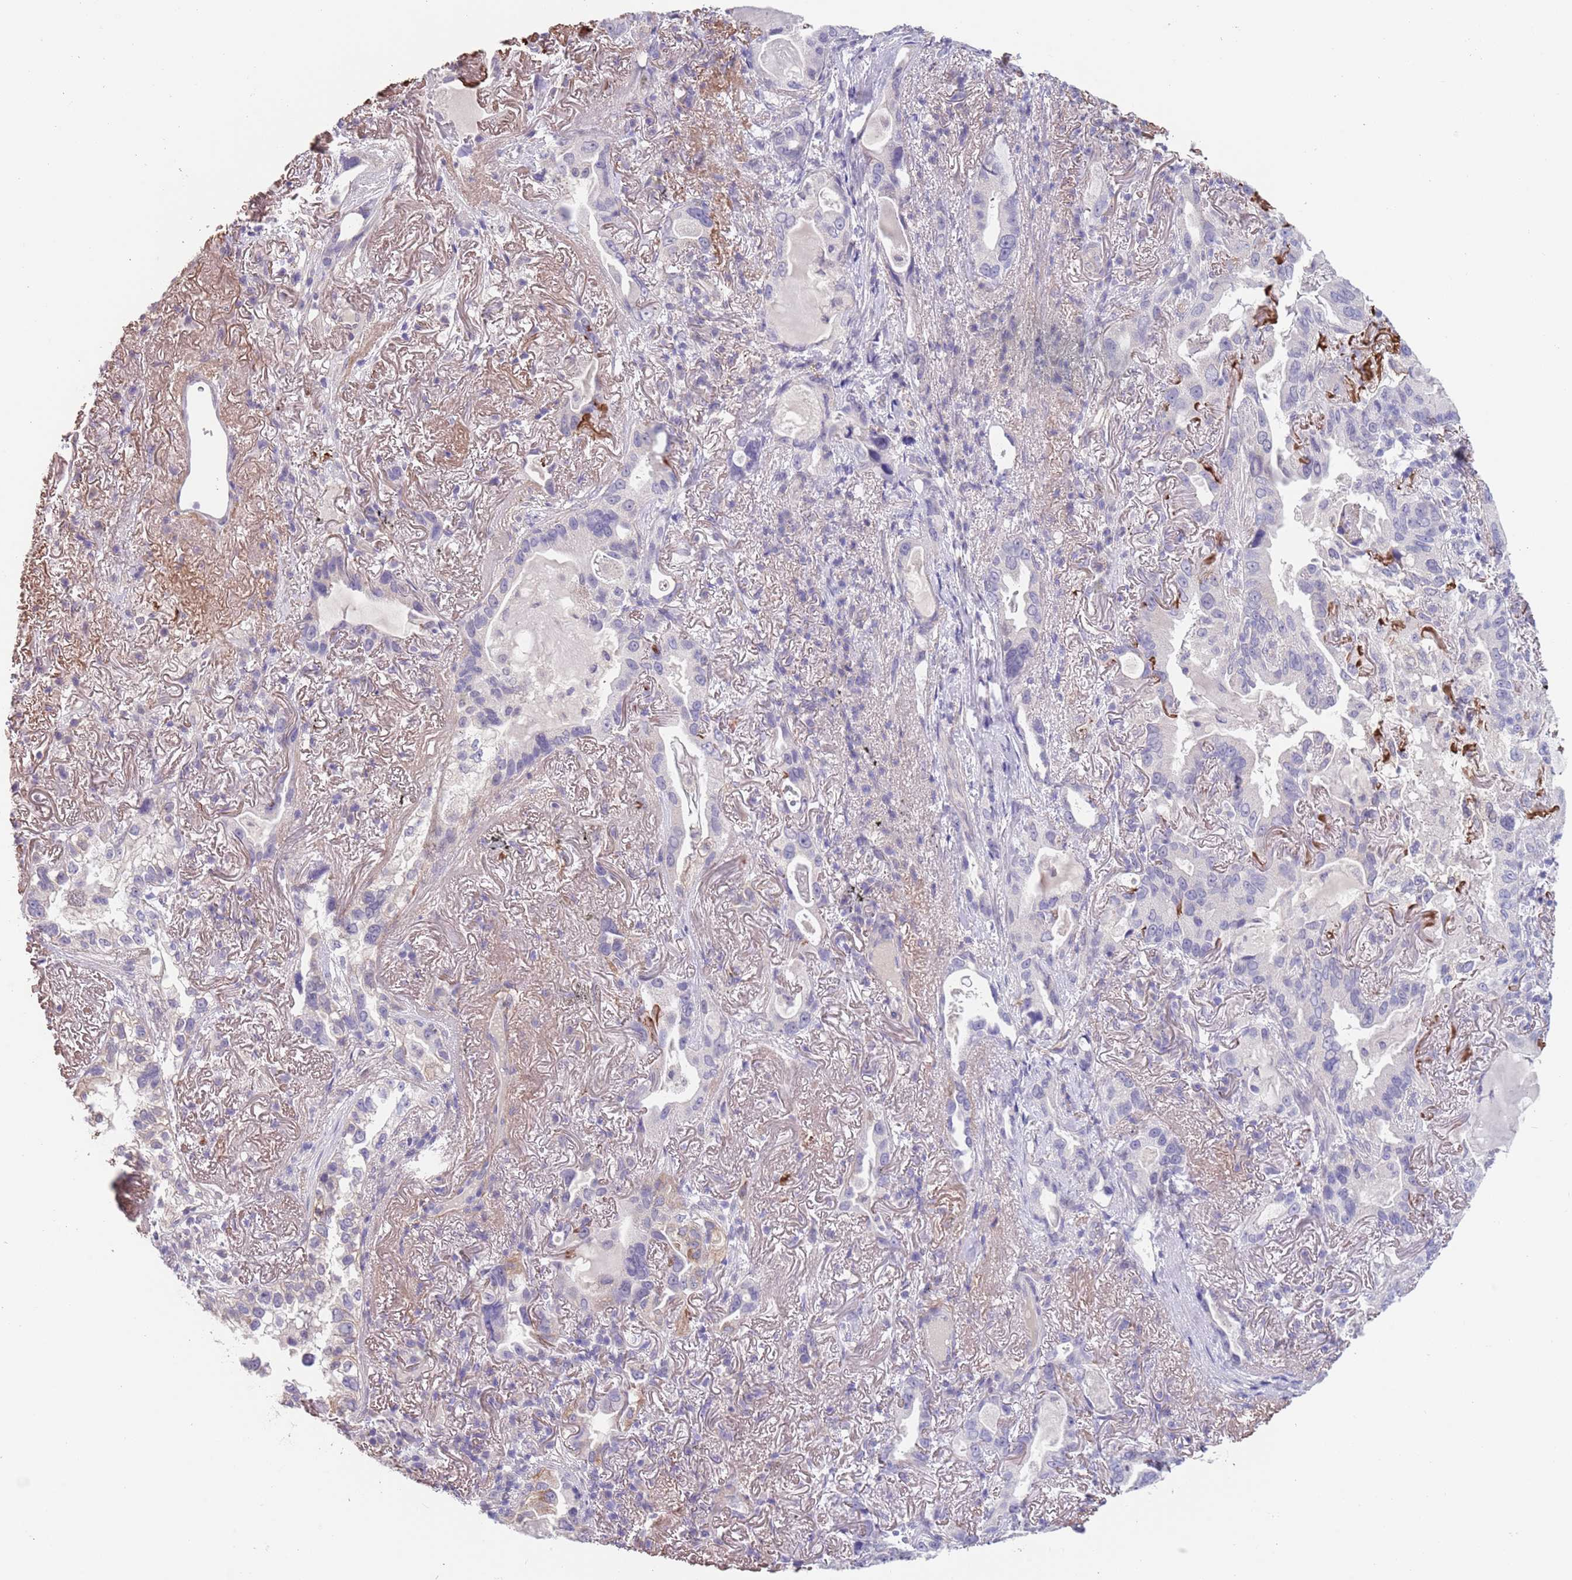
{"staining": {"intensity": "negative", "quantity": "none", "location": "none"}, "tissue": "lung cancer", "cell_type": "Tumor cells", "image_type": "cancer", "snomed": [{"axis": "morphology", "description": "Adenocarcinoma, NOS"}, {"axis": "topography", "description": "Lung"}], "caption": "DAB (3,3'-diaminobenzidine) immunohistochemical staining of human lung cancer displays no significant positivity in tumor cells.", "gene": "RNF169", "patient": {"sex": "female", "age": 69}}